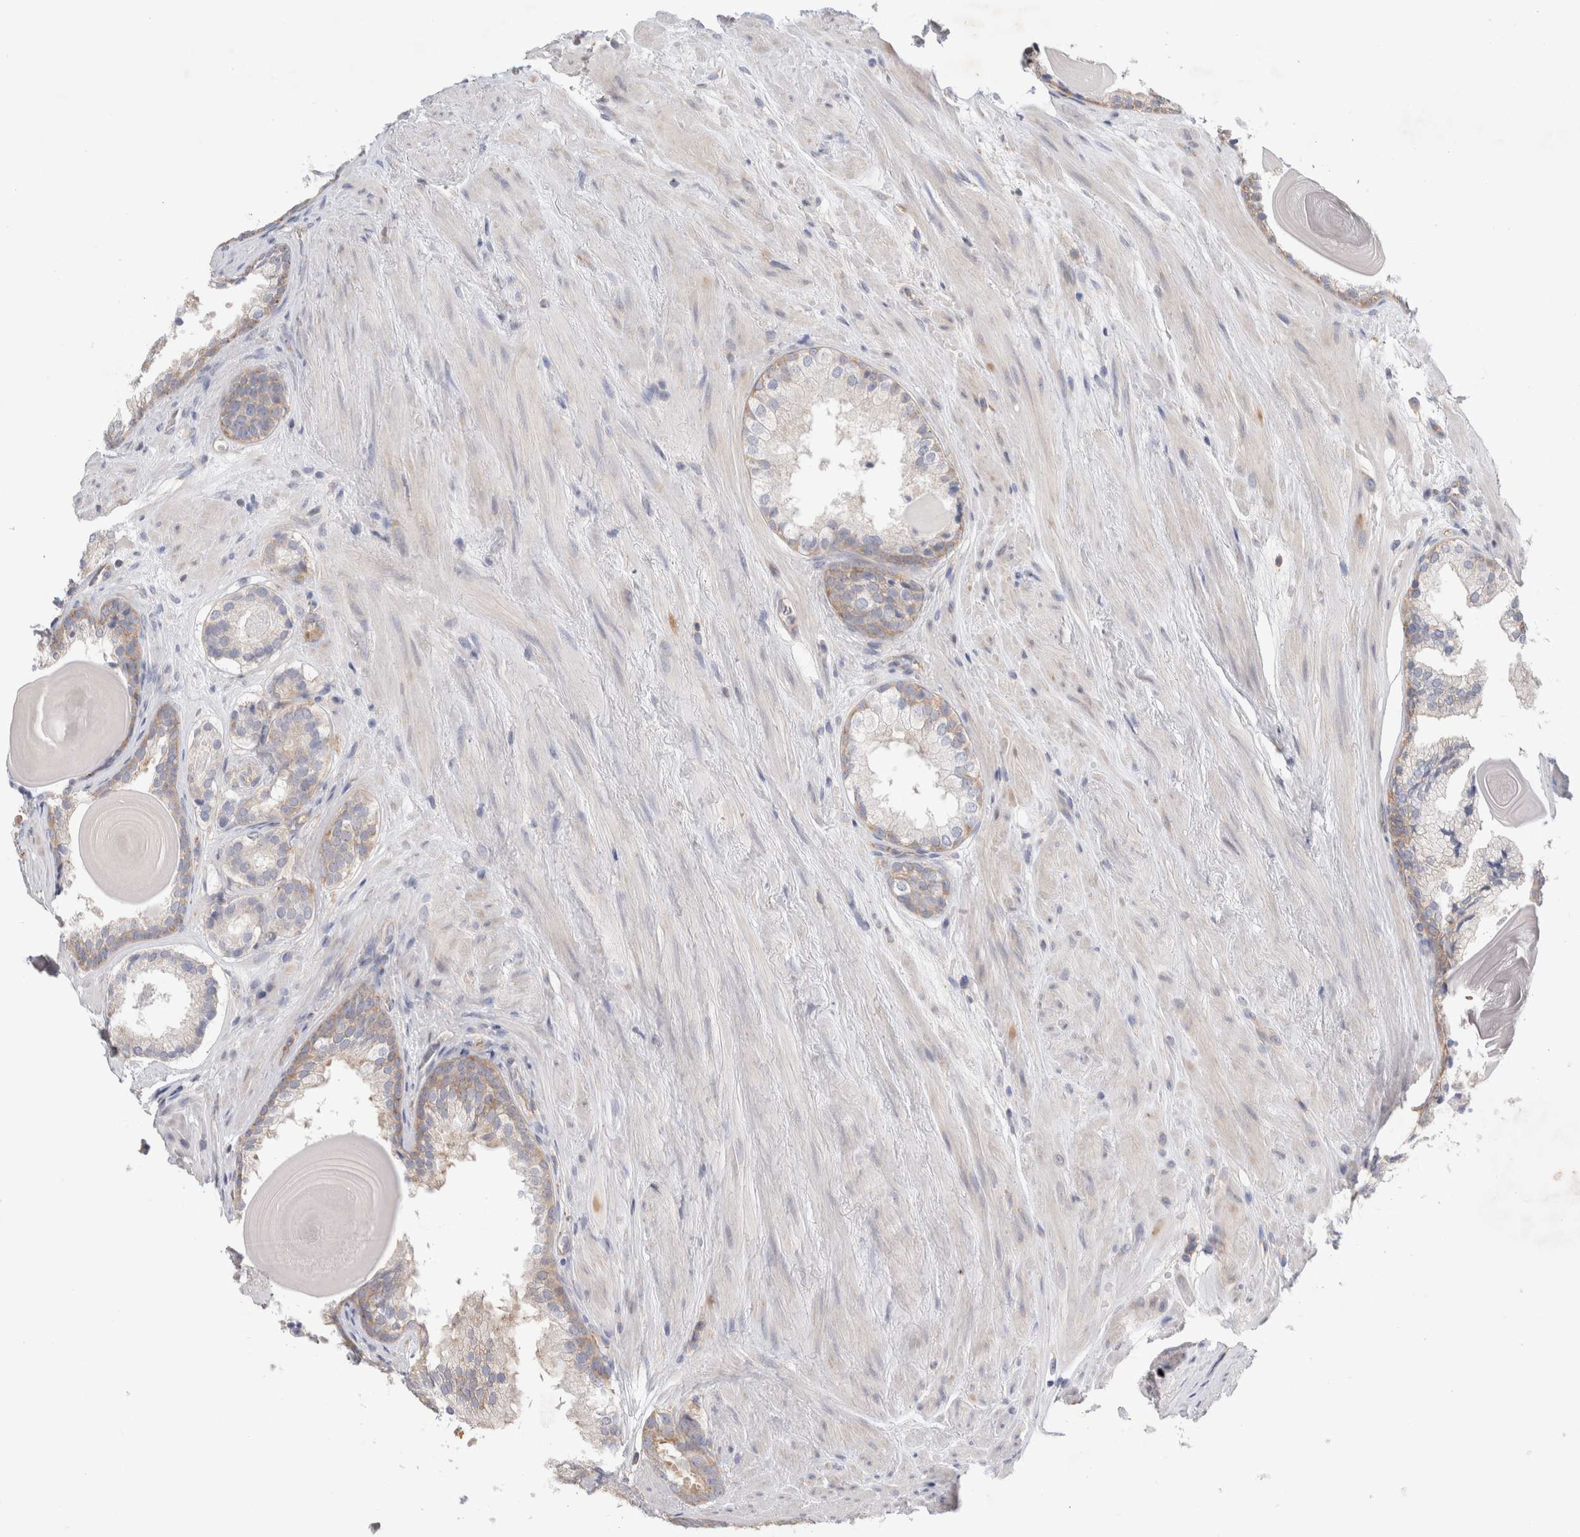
{"staining": {"intensity": "moderate", "quantity": "<25%", "location": "cytoplasmic/membranous"}, "tissue": "prostate cancer", "cell_type": "Tumor cells", "image_type": "cancer", "snomed": [{"axis": "morphology", "description": "Adenocarcinoma, Low grade"}, {"axis": "topography", "description": "Prostate"}], "caption": "A low amount of moderate cytoplasmic/membranous staining is appreciated in approximately <25% of tumor cells in low-grade adenocarcinoma (prostate) tissue.", "gene": "ZNF23", "patient": {"sex": "male", "age": 69}}